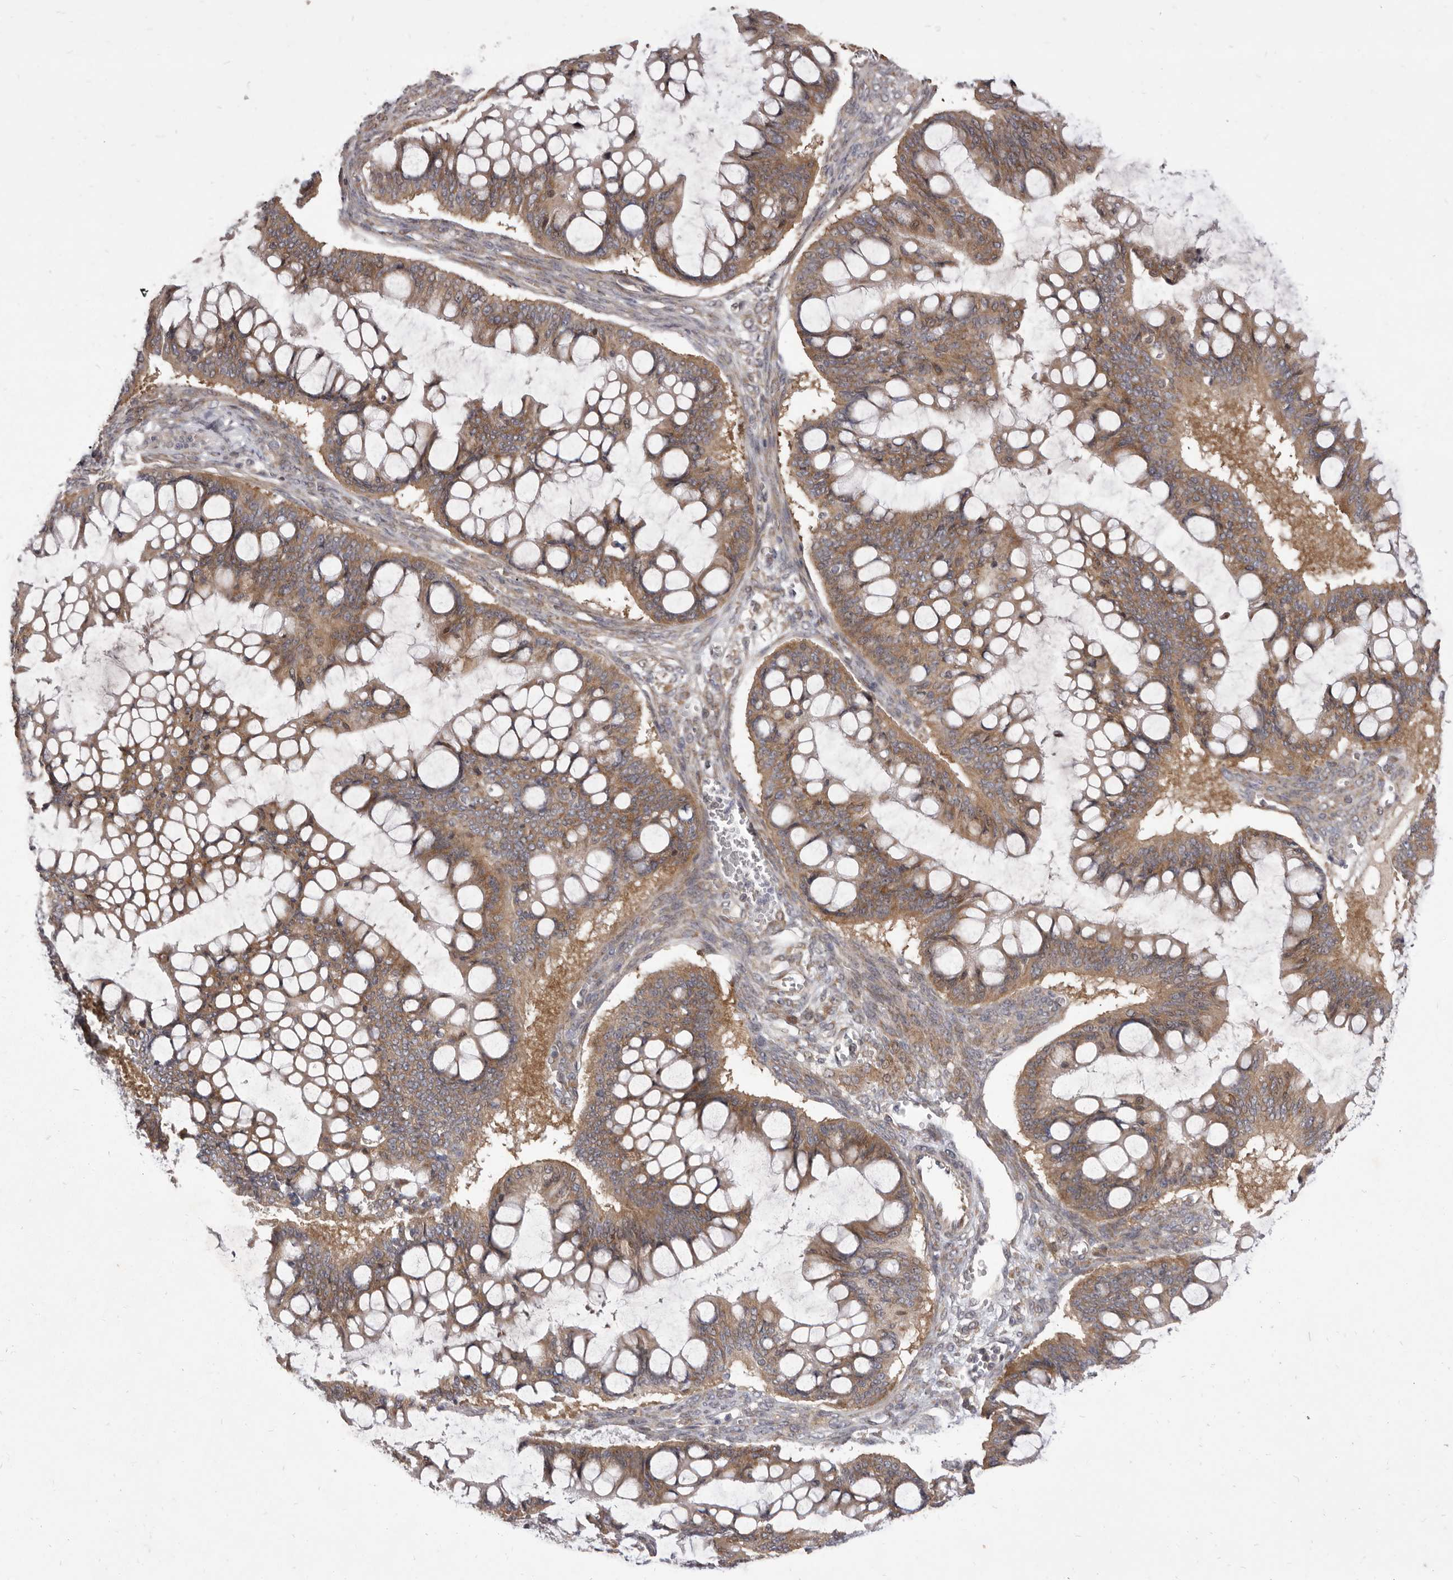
{"staining": {"intensity": "moderate", "quantity": ">75%", "location": "cytoplasmic/membranous"}, "tissue": "ovarian cancer", "cell_type": "Tumor cells", "image_type": "cancer", "snomed": [{"axis": "morphology", "description": "Cystadenocarcinoma, mucinous, NOS"}, {"axis": "topography", "description": "Ovary"}], "caption": "Protein staining of ovarian cancer tissue demonstrates moderate cytoplasmic/membranous positivity in about >75% of tumor cells.", "gene": "TBC1D8B", "patient": {"sex": "female", "age": 73}}